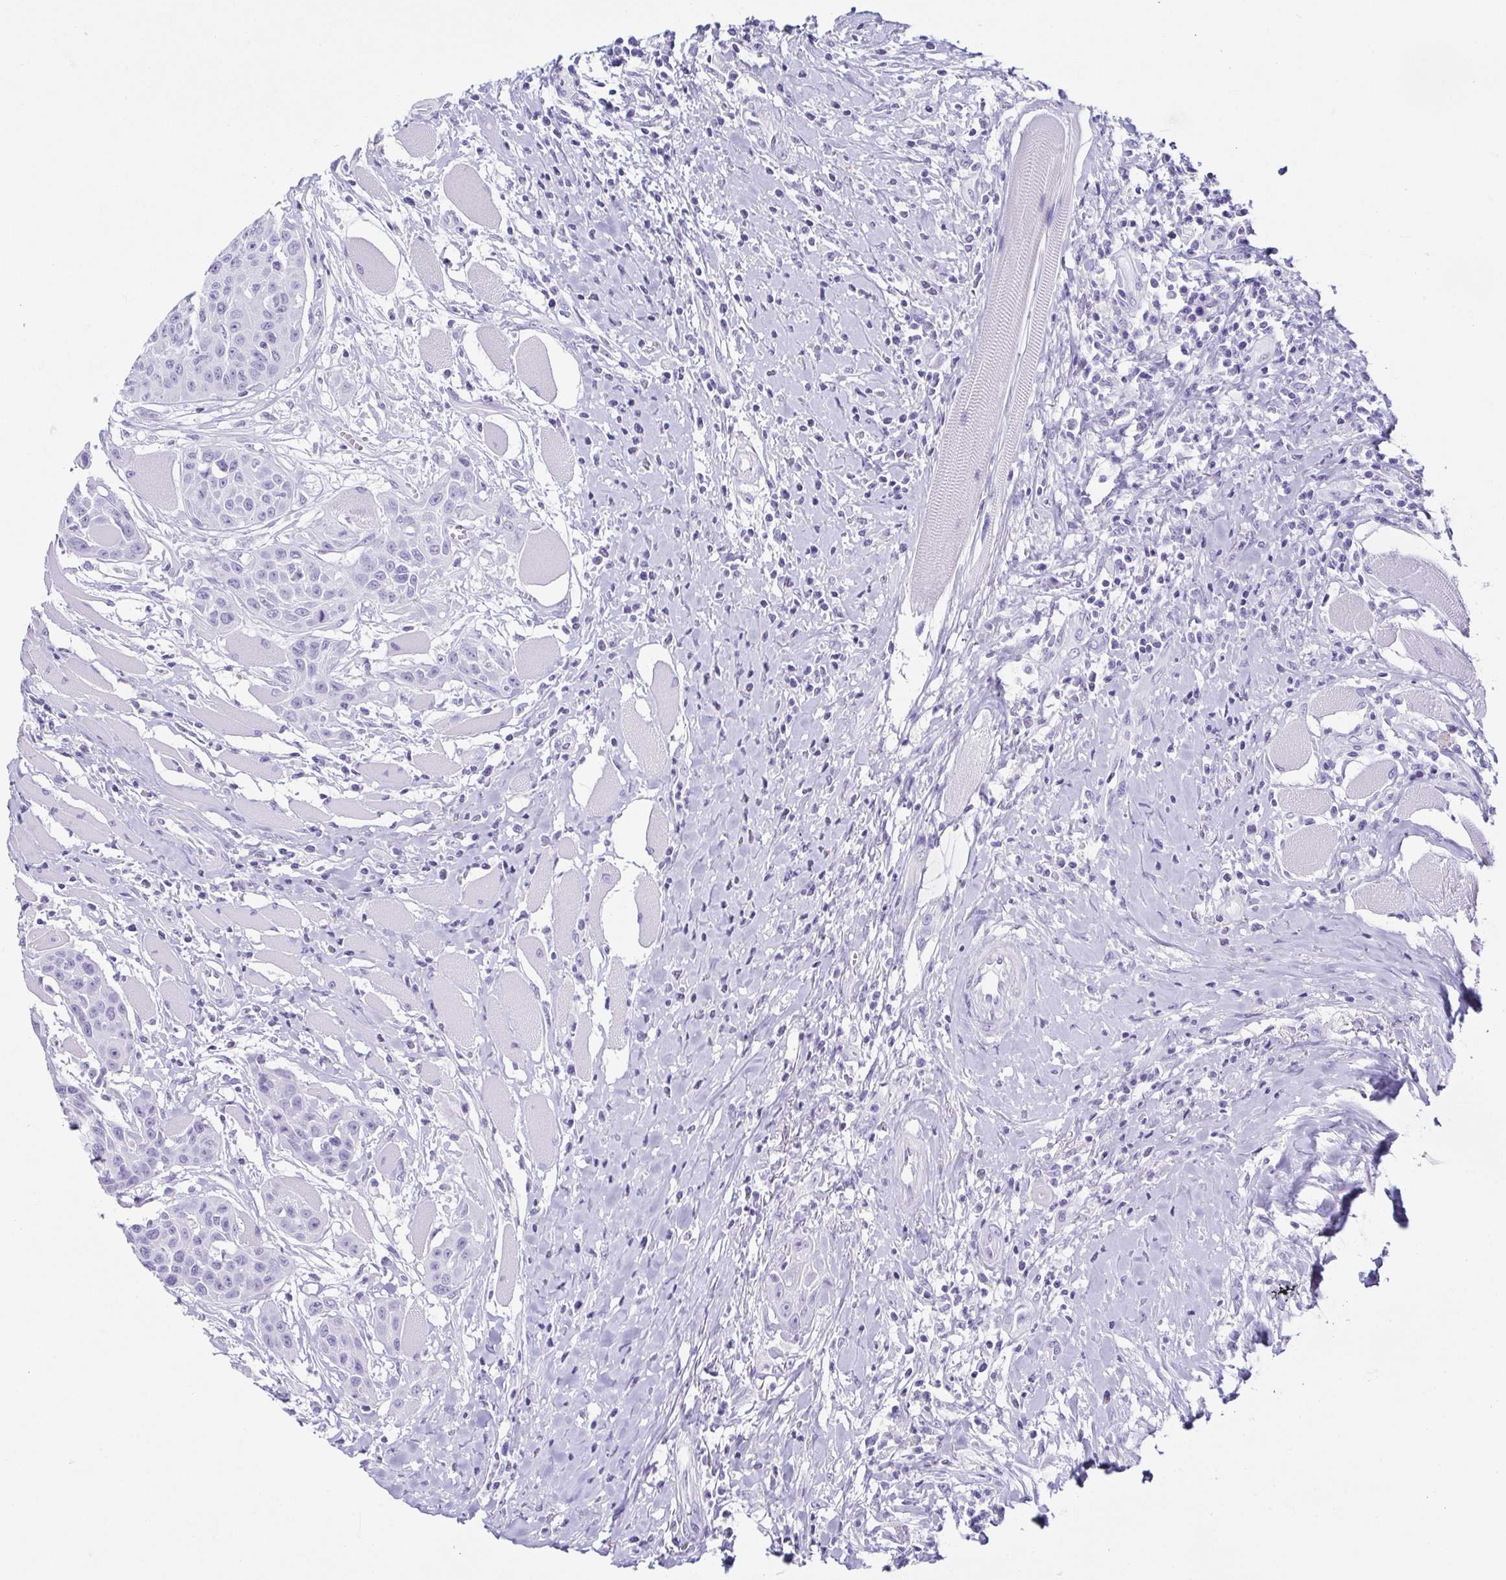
{"staining": {"intensity": "negative", "quantity": "none", "location": "none"}, "tissue": "head and neck cancer", "cell_type": "Tumor cells", "image_type": "cancer", "snomed": [{"axis": "morphology", "description": "Squamous cell carcinoma, NOS"}, {"axis": "topography", "description": "Head-Neck"}], "caption": "Tumor cells are negative for protein expression in human head and neck squamous cell carcinoma. (Stains: DAB (3,3'-diaminobenzidine) IHC with hematoxylin counter stain, Microscopy: brightfield microscopy at high magnification).", "gene": "CD164L2", "patient": {"sex": "female", "age": 73}}